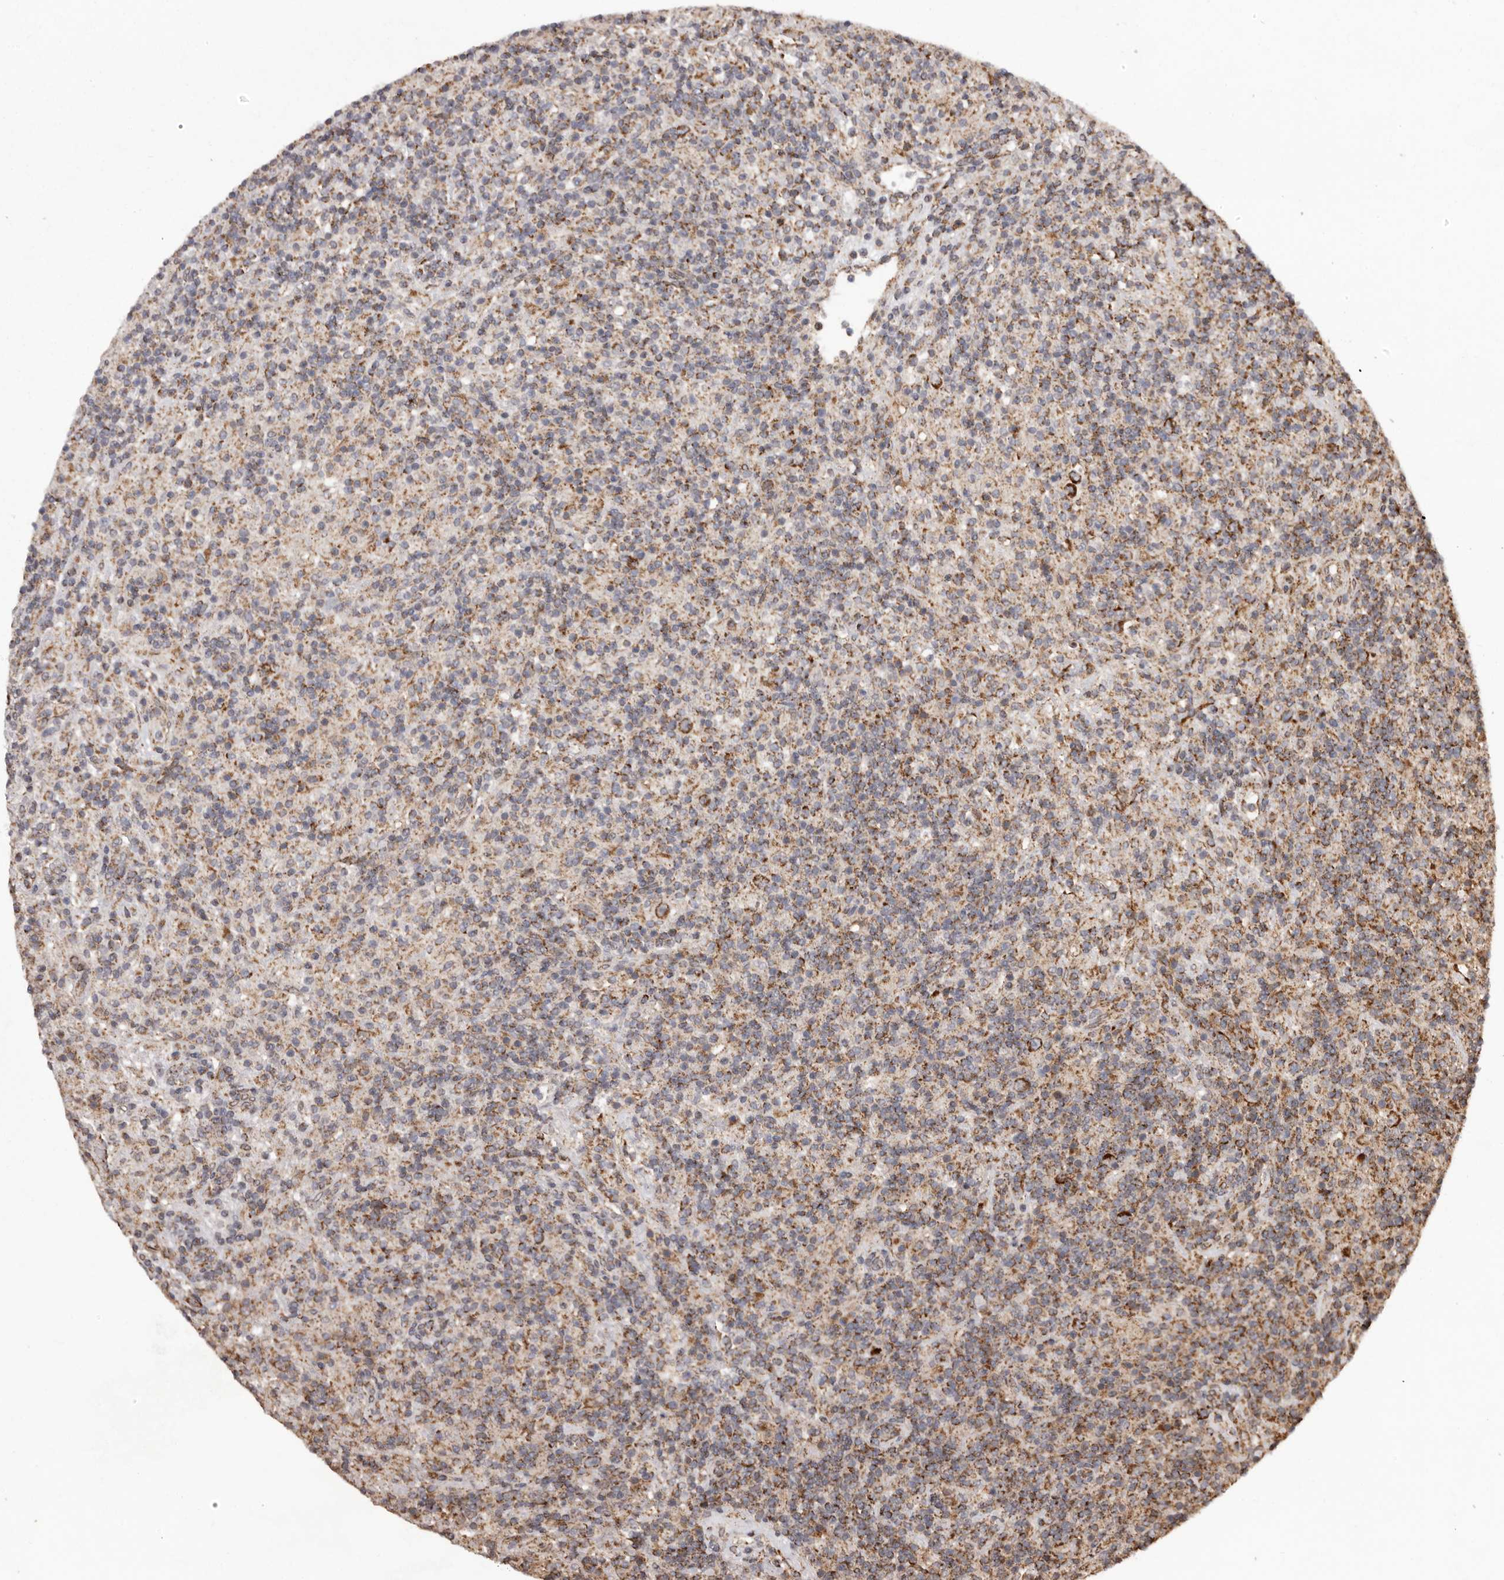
{"staining": {"intensity": "strong", "quantity": ">75%", "location": "cytoplasmic/membranous"}, "tissue": "lymphoma", "cell_type": "Tumor cells", "image_type": "cancer", "snomed": [{"axis": "morphology", "description": "Hodgkin's disease, NOS"}, {"axis": "topography", "description": "Lymph node"}], "caption": "A photomicrograph showing strong cytoplasmic/membranous expression in about >75% of tumor cells in lymphoma, as visualized by brown immunohistochemical staining.", "gene": "CHRM2", "patient": {"sex": "male", "age": 70}}